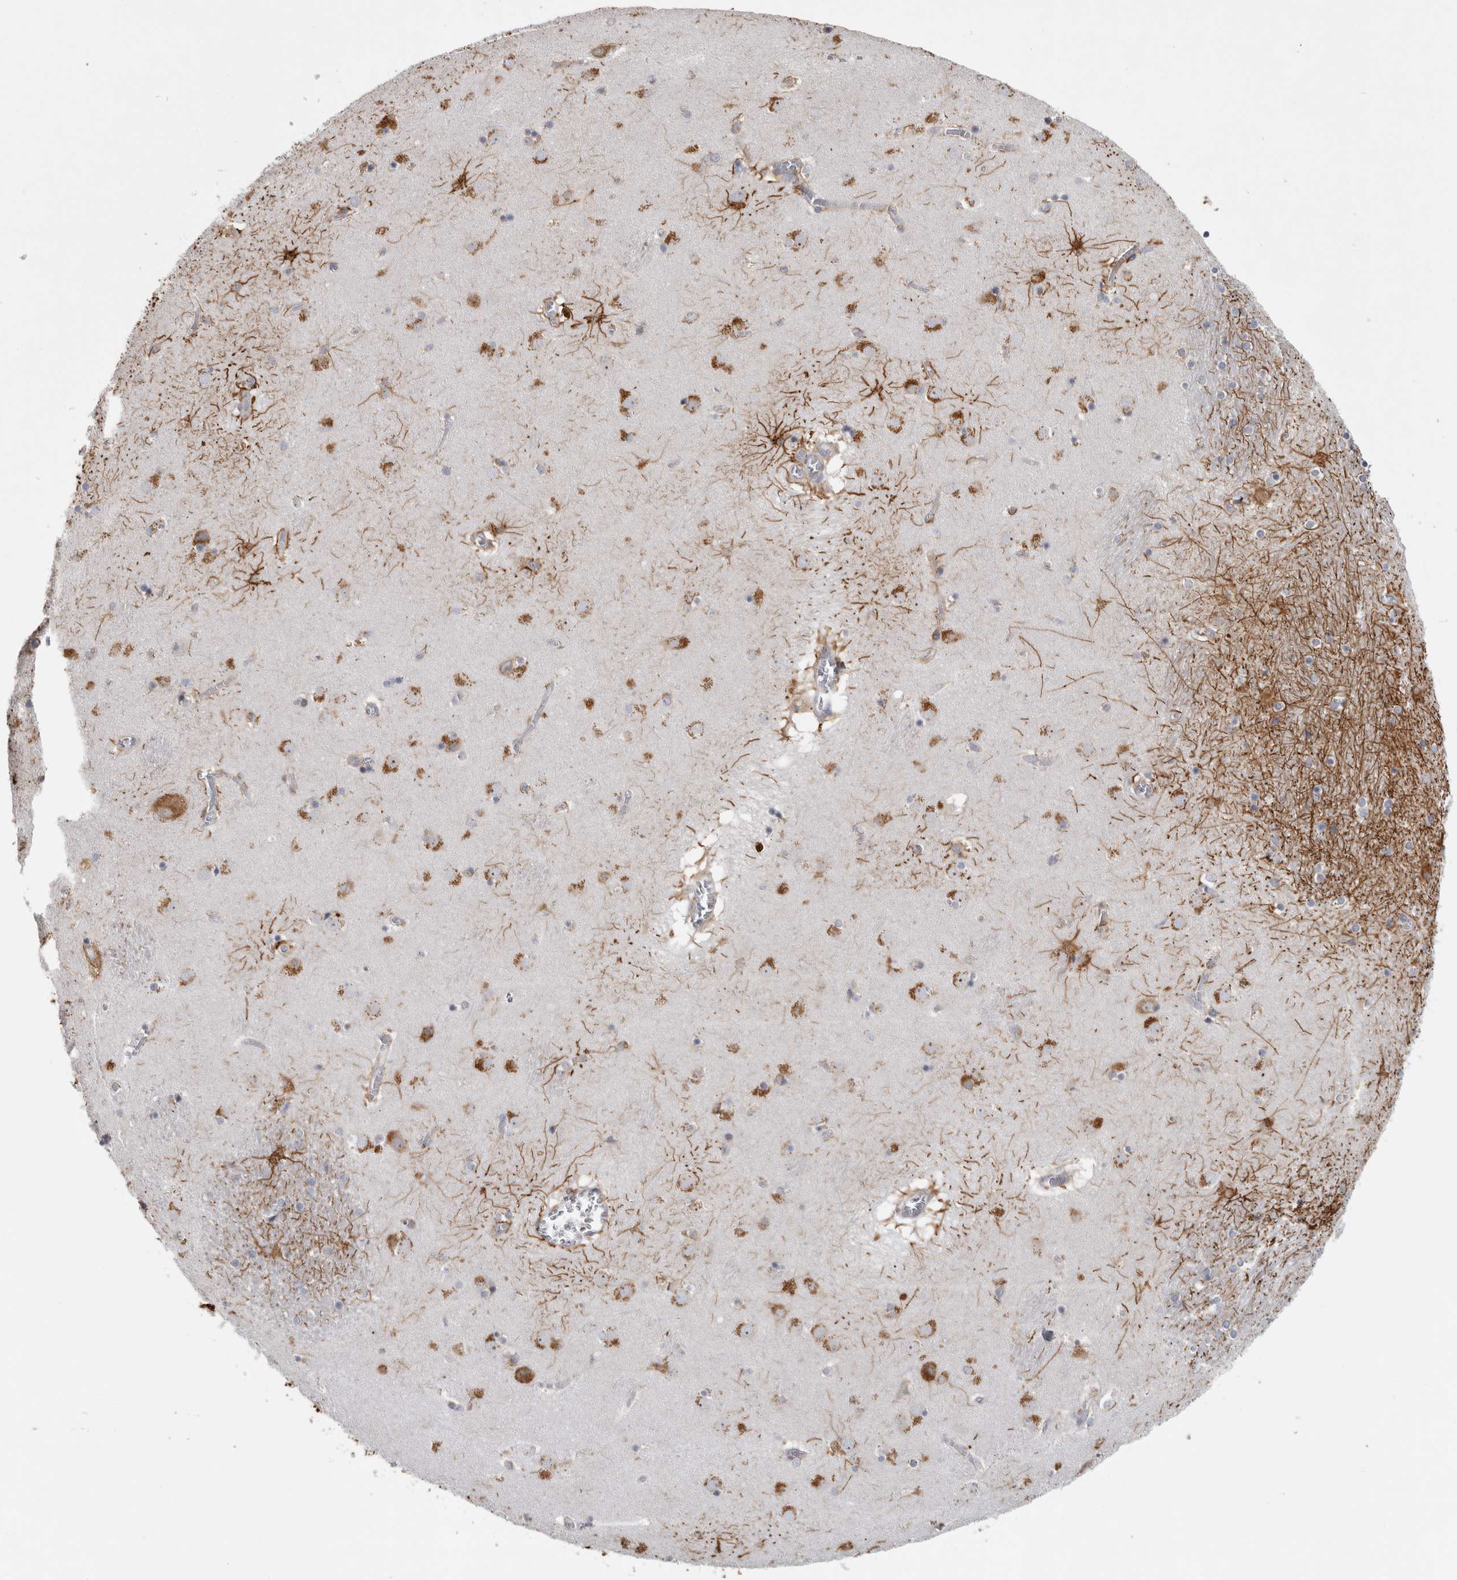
{"staining": {"intensity": "strong", "quantity": "<25%", "location": "cytoplasmic/membranous"}, "tissue": "caudate", "cell_type": "Glial cells", "image_type": "normal", "snomed": [{"axis": "morphology", "description": "Normal tissue, NOS"}, {"axis": "topography", "description": "Lateral ventricle wall"}], "caption": "Protein expression analysis of normal caudate shows strong cytoplasmic/membranous staining in approximately <25% of glial cells. The staining was performed using DAB to visualize the protein expression in brown, while the nuclei were stained in blue with hematoxylin (Magnification: 20x).", "gene": "ATXN2", "patient": {"sex": "male", "age": 70}}